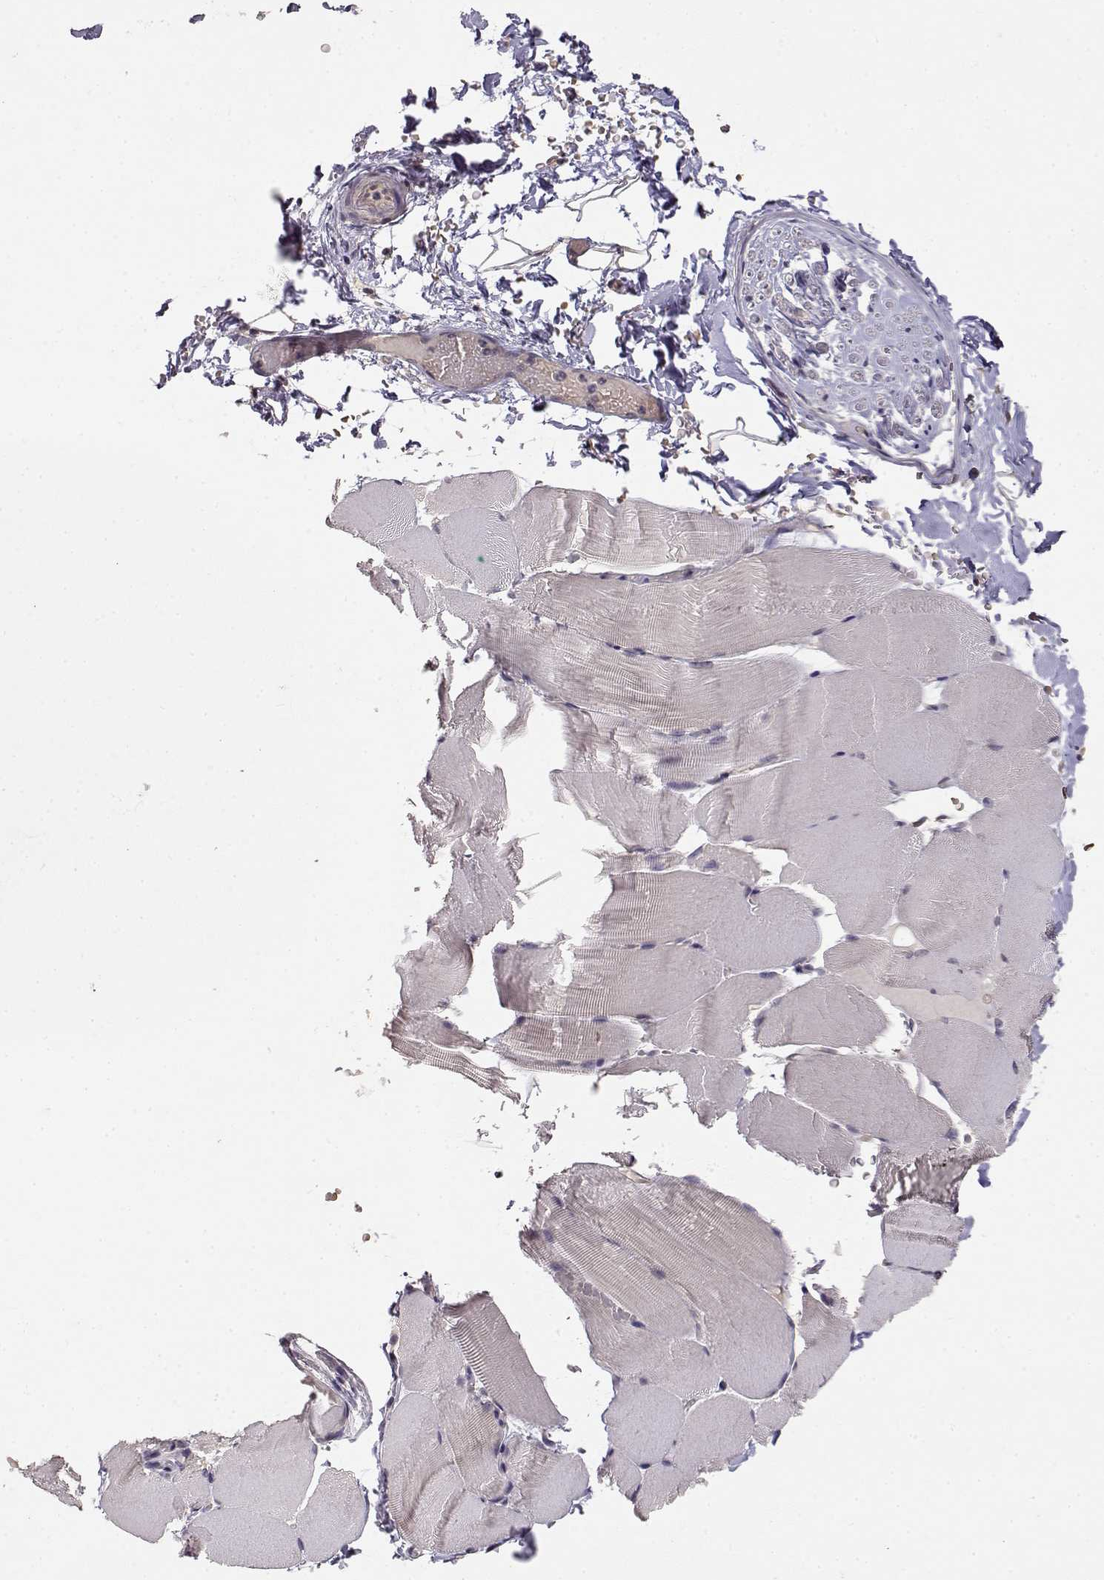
{"staining": {"intensity": "negative", "quantity": "none", "location": "none"}, "tissue": "skeletal muscle", "cell_type": "Myocytes", "image_type": "normal", "snomed": [{"axis": "morphology", "description": "Normal tissue, NOS"}, {"axis": "topography", "description": "Skeletal muscle"}], "caption": "Myocytes show no significant protein expression in normal skeletal muscle. The staining is performed using DAB (3,3'-diaminobenzidine) brown chromogen with nuclei counter-stained in using hematoxylin.", "gene": "IFITM1", "patient": {"sex": "female", "age": 37}}